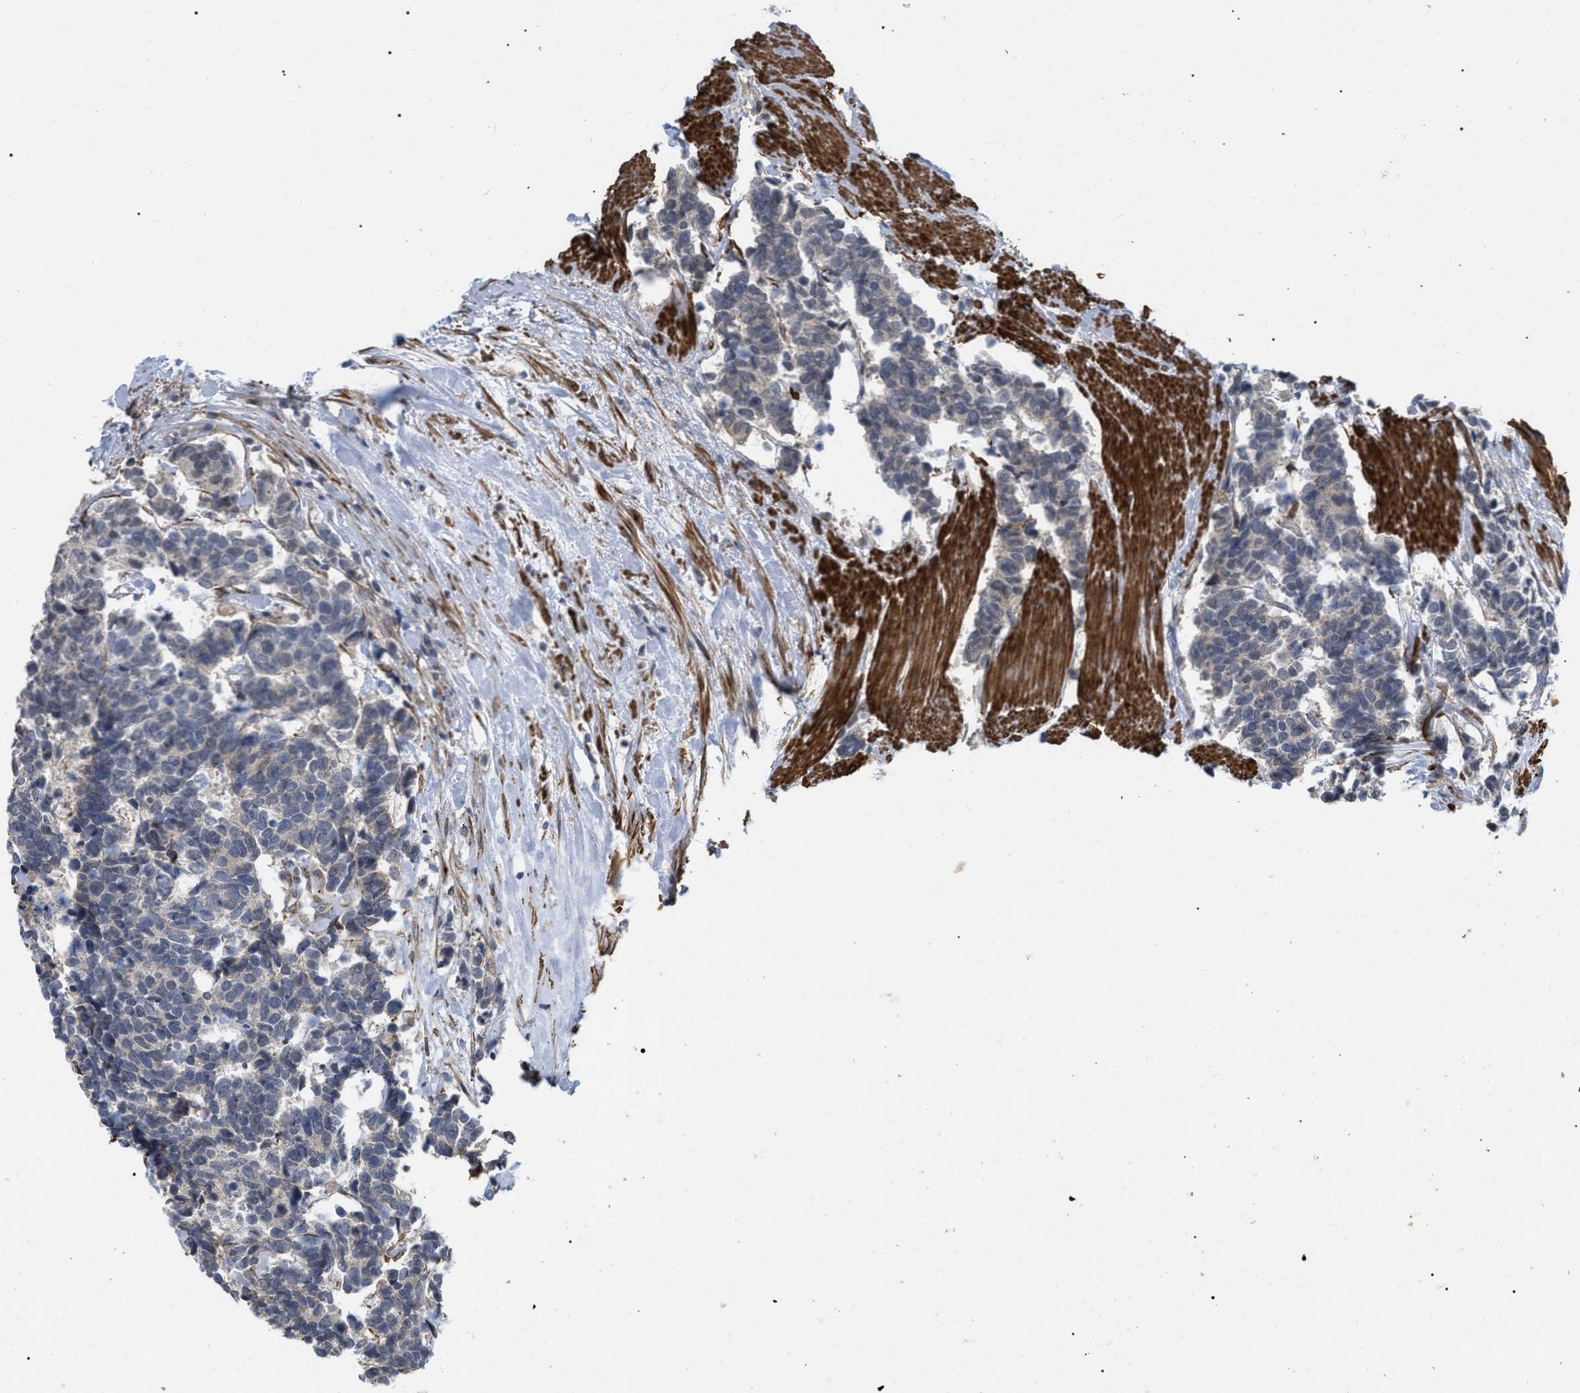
{"staining": {"intensity": "negative", "quantity": "none", "location": "none"}, "tissue": "carcinoid", "cell_type": "Tumor cells", "image_type": "cancer", "snomed": [{"axis": "morphology", "description": "Carcinoma, NOS"}, {"axis": "morphology", "description": "Carcinoid, malignant, NOS"}, {"axis": "topography", "description": "Urinary bladder"}], "caption": "Carcinoid was stained to show a protein in brown. There is no significant staining in tumor cells.", "gene": "ST6GALNAC6", "patient": {"sex": "male", "age": 57}}